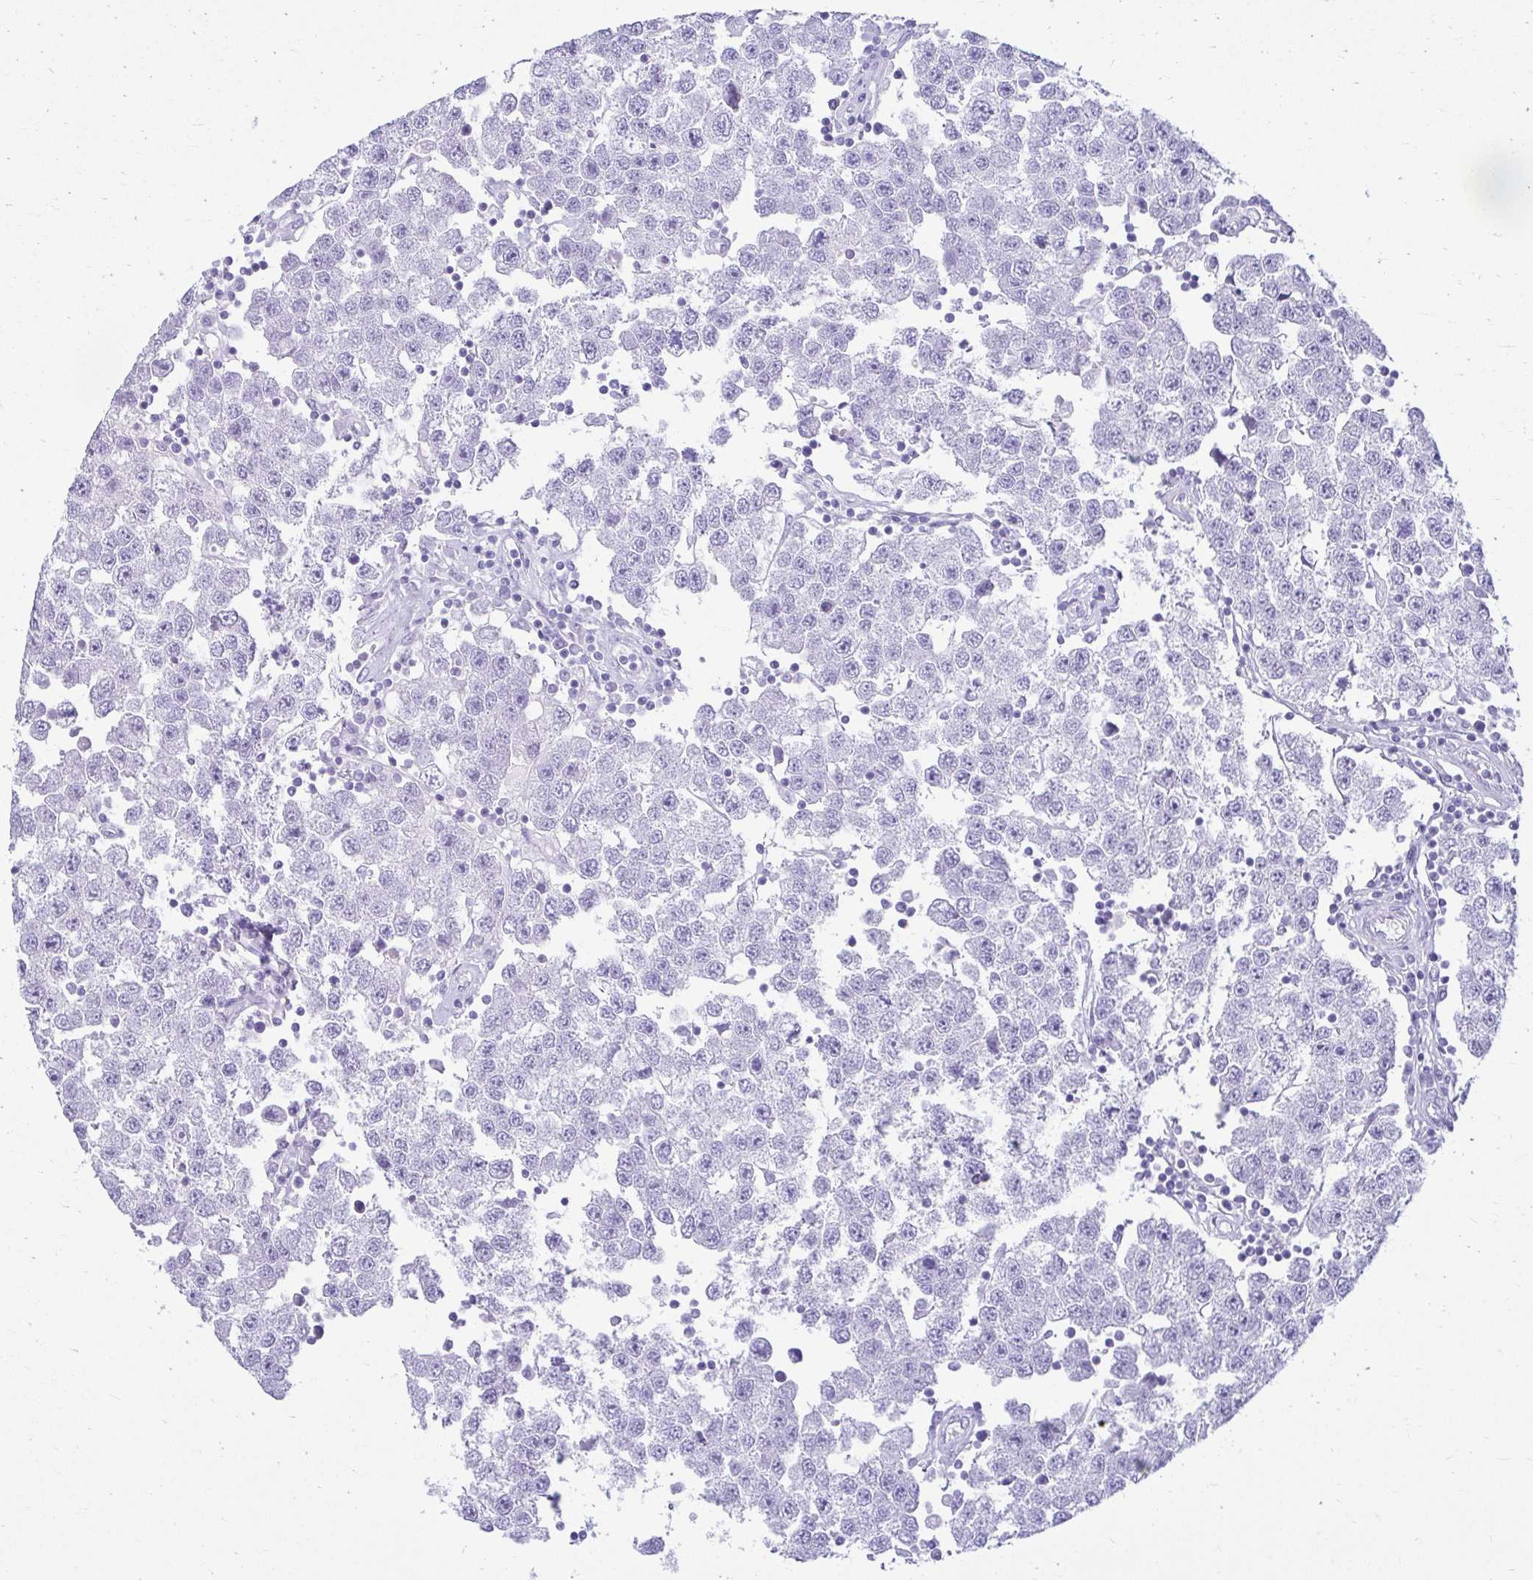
{"staining": {"intensity": "negative", "quantity": "none", "location": "none"}, "tissue": "testis cancer", "cell_type": "Tumor cells", "image_type": "cancer", "snomed": [{"axis": "morphology", "description": "Seminoma, NOS"}, {"axis": "topography", "description": "Testis"}], "caption": "This micrograph is of testis seminoma stained with immunohistochemistry (IHC) to label a protein in brown with the nuclei are counter-stained blue. There is no staining in tumor cells.", "gene": "ATP4B", "patient": {"sex": "male", "age": 34}}